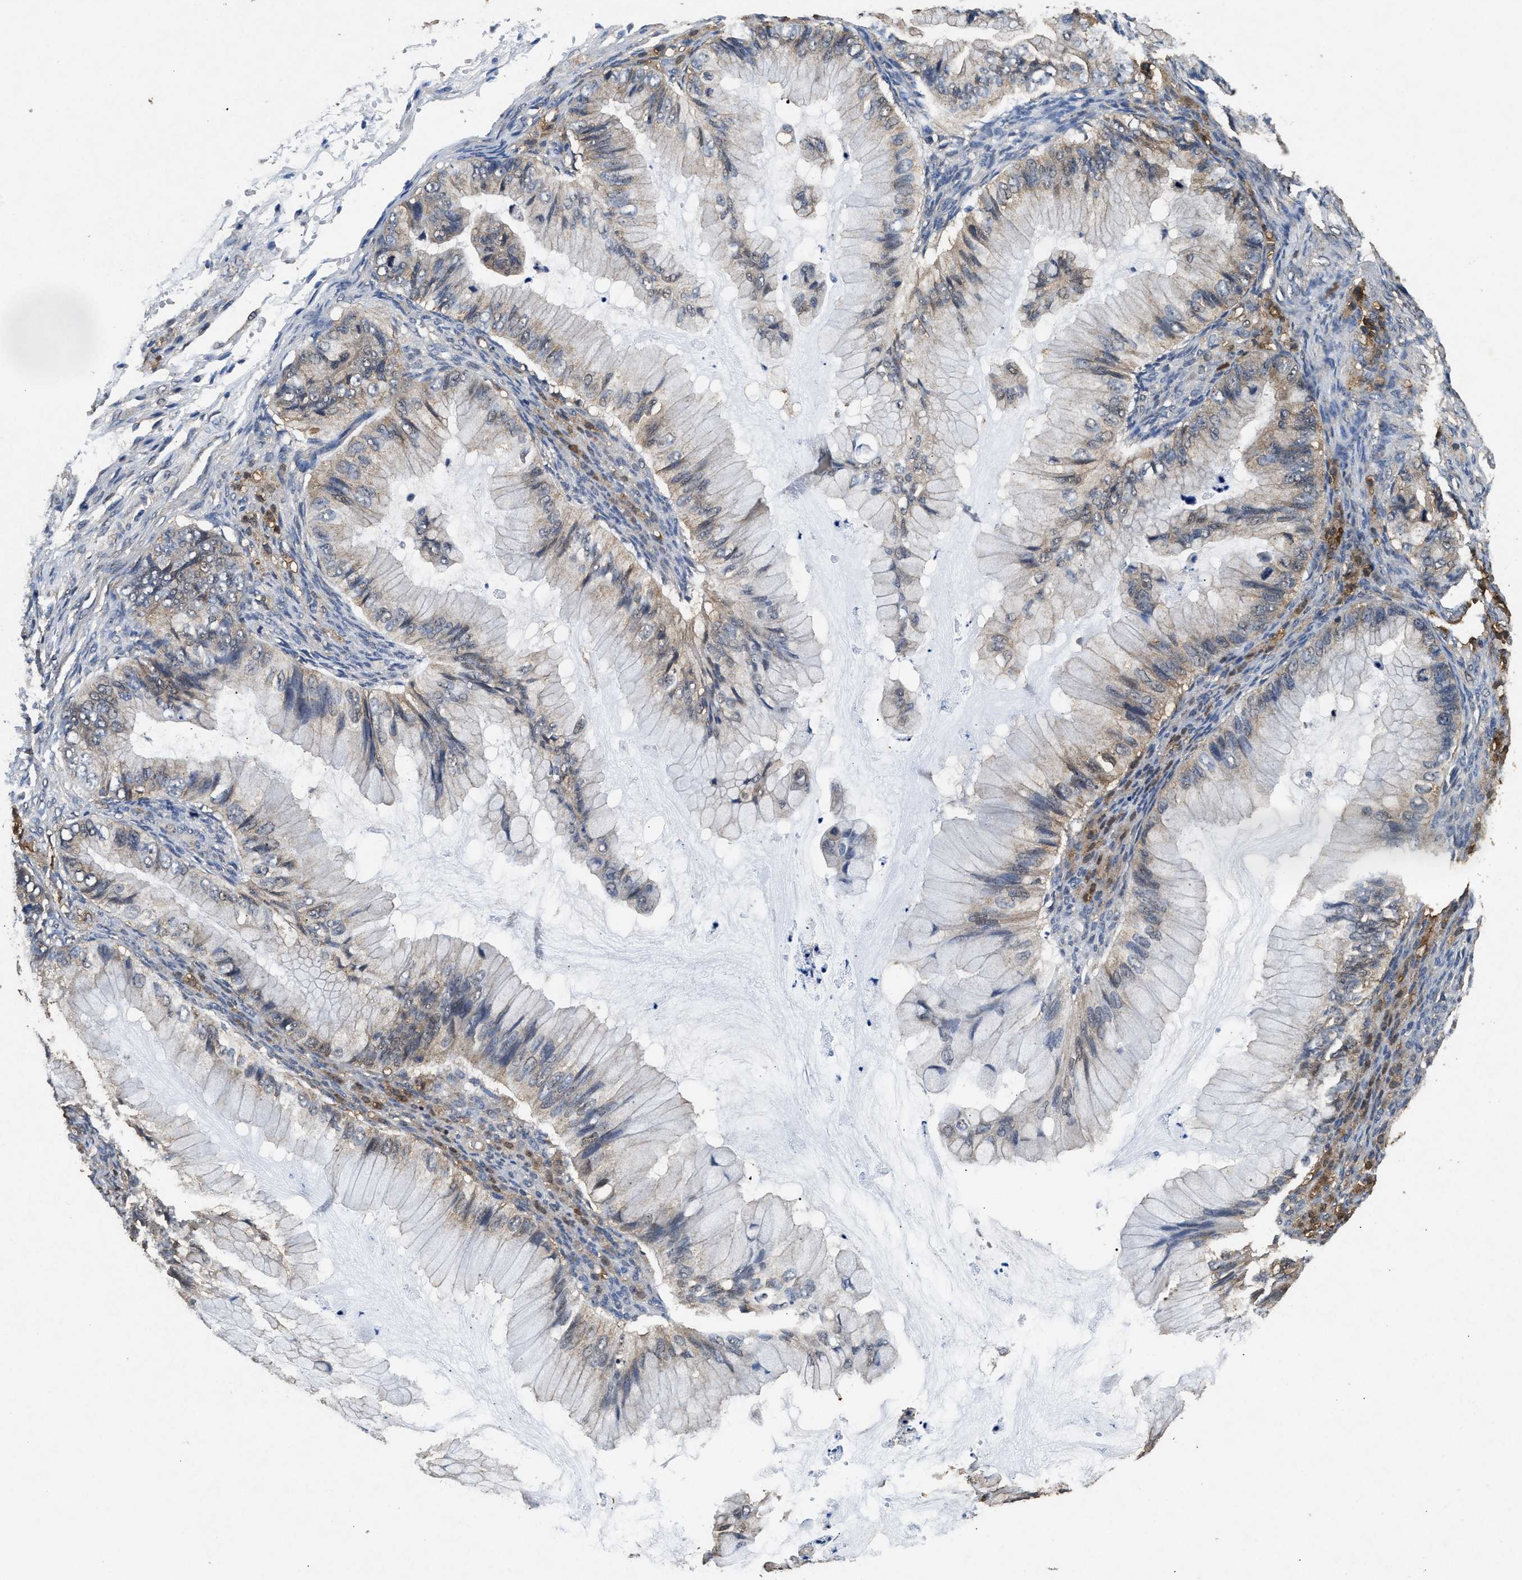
{"staining": {"intensity": "weak", "quantity": "25%-75%", "location": "cytoplasmic/membranous"}, "tissue": "ovarian cancer", "cell_type": "Tumor cells", "image_type": "cancer", "snomed": [{"axis": "morphology", "description": "Cystadenocarcinoma, mucinous, NOS"}, {"axis": "topography", "description": "Ovary"}], "caption": "Ovarian cancer (mucinous cystadenocarcinoma) stained with a brown dye shows weak cytoplasmic/membranous positive staining in about 25%-75% of tumor cells.", "gene": "ACAT2", "patient": {"sex": "female", "age": 36}}